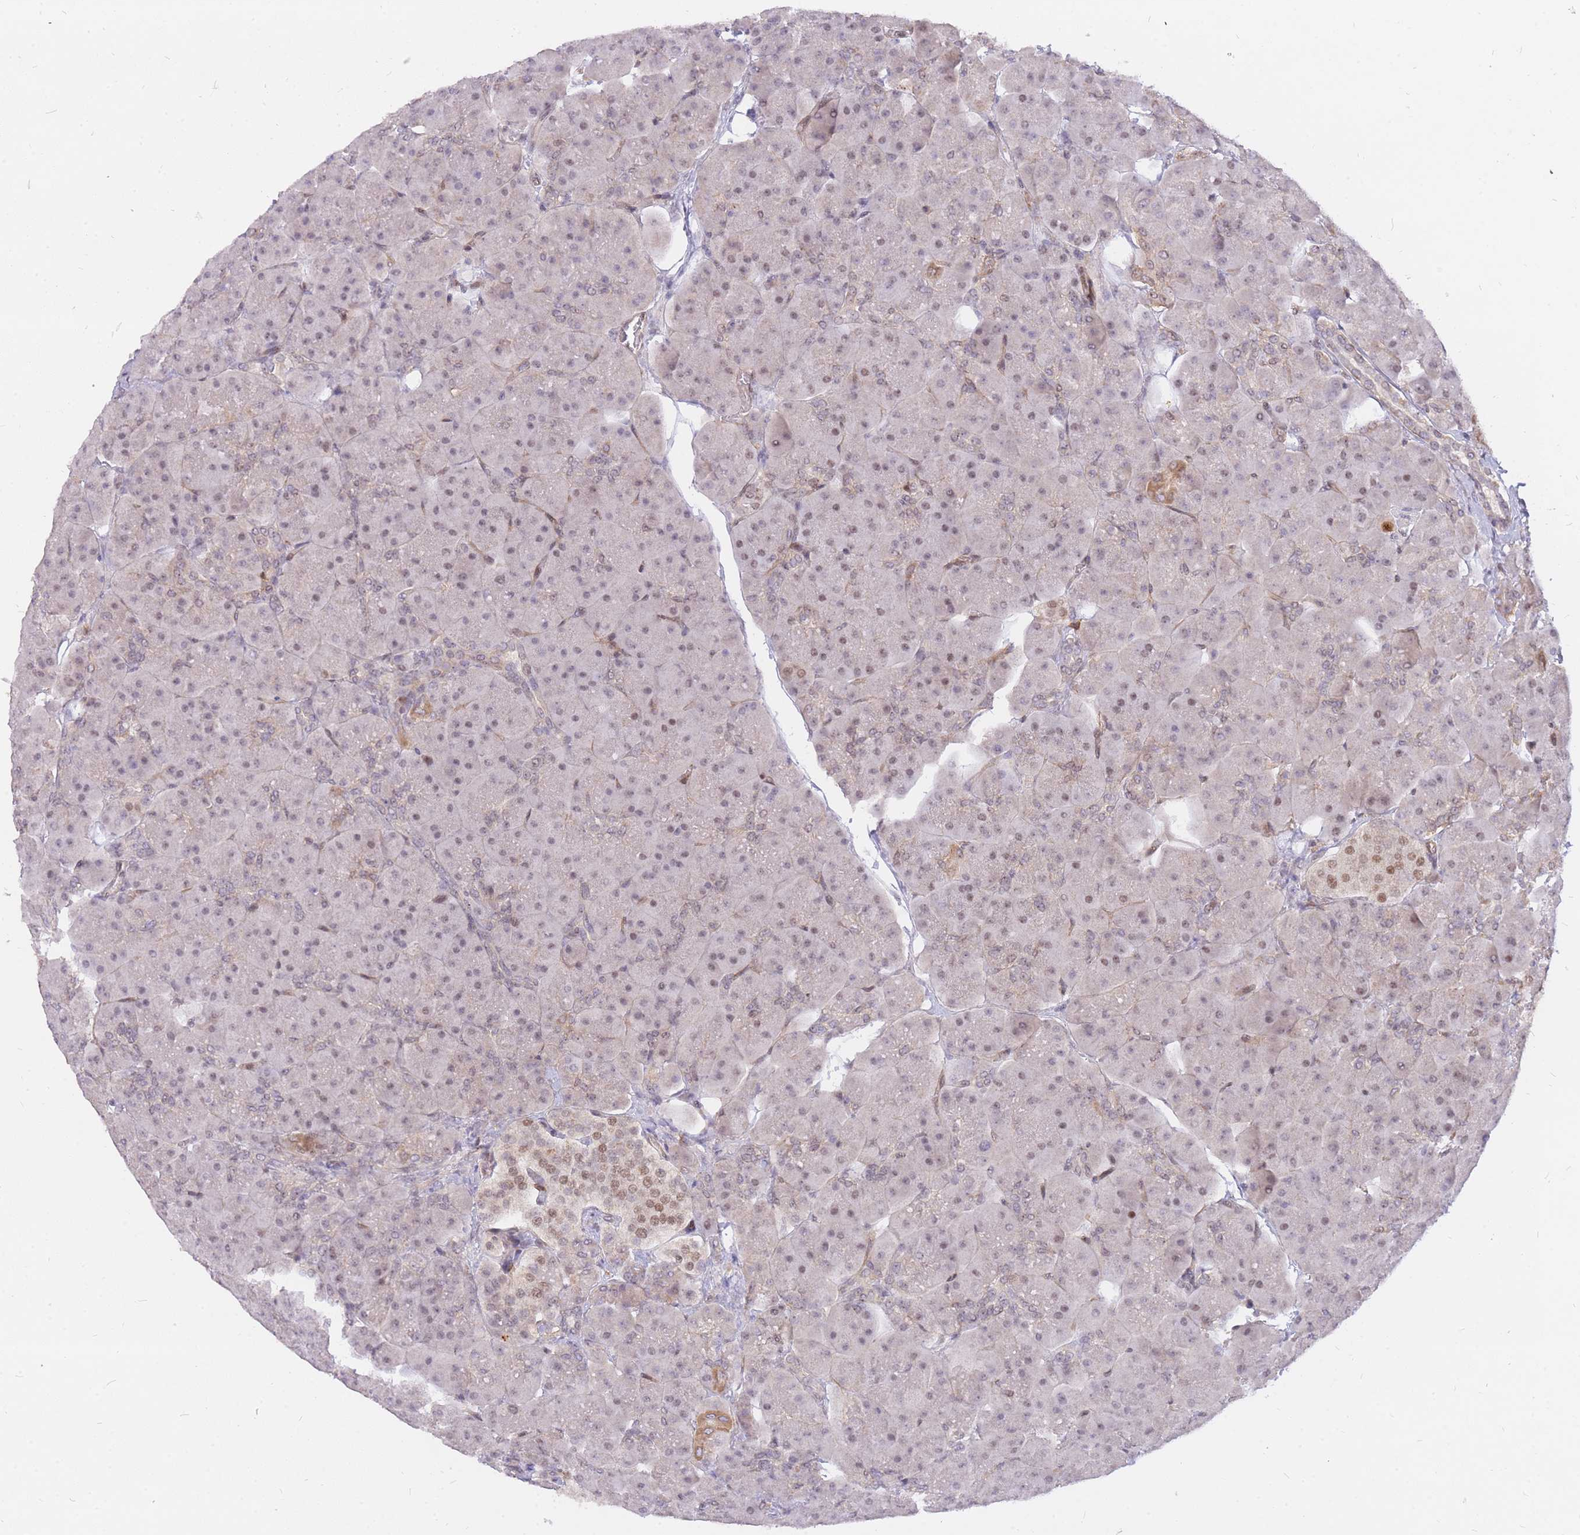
{"staining": {"intensity": "weak", "quantity": "25%-75%", "location": "cytoplasmic/membranous,nuclear"}, "tissue": "pancreas", "cell_type": "Exocrine glandular cells", "image_type": "normal", "snomed": [{"axis": "morphology", "description": "Normal tissue, NOS"}, {"axis": "topography", "description": "Pancreas"}], "caption": "Protein positivity by IHC displays weak cytoplasmic/membranous,nuclear staining in about 25%-75% of exocrine glandular cells in unremarkable pancreas.", "gene": "TLE2", "patient": {"sex": "male", "age": 66}}